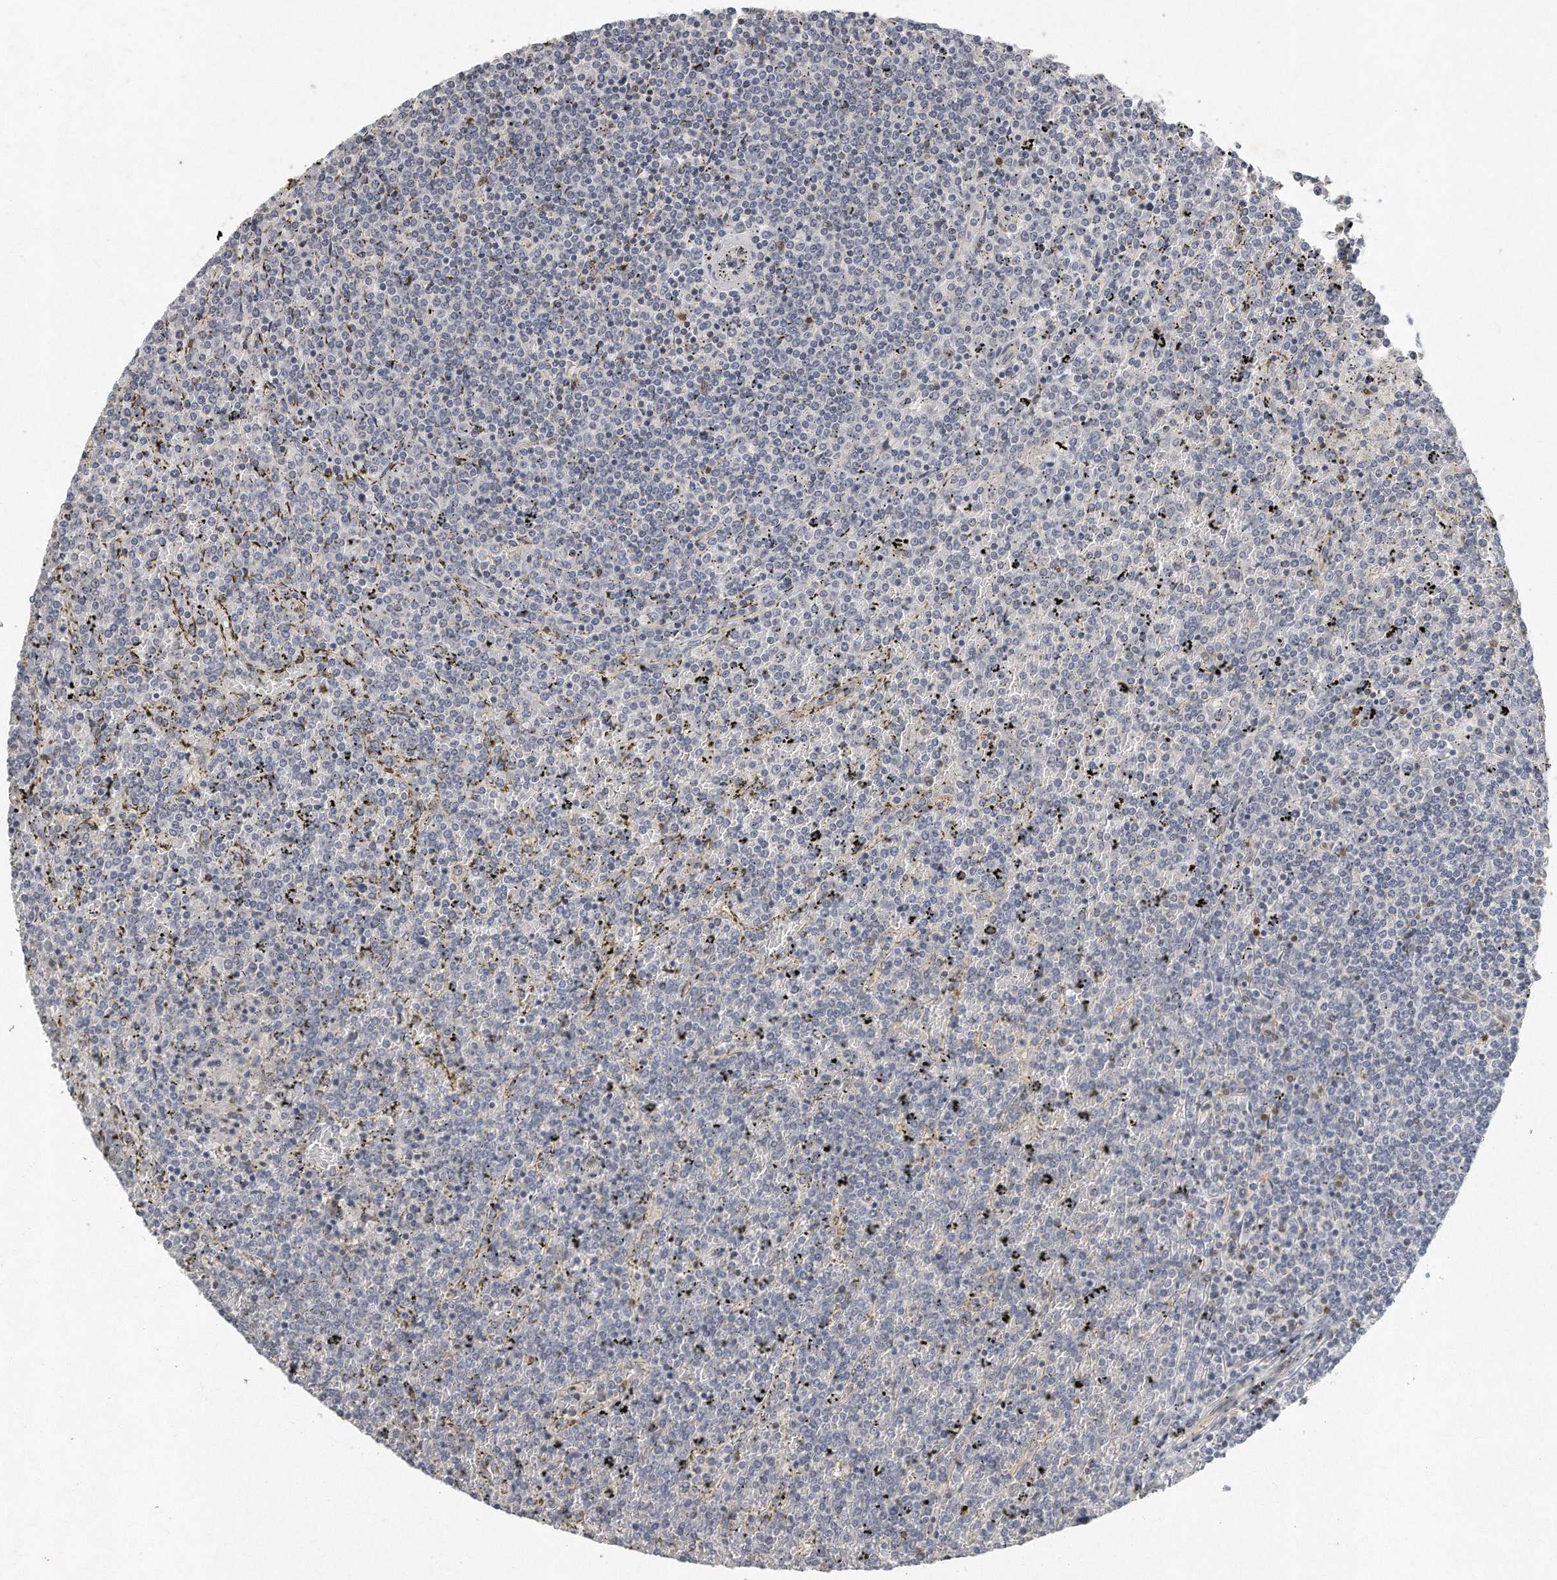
{"staining": {"intensity": "negative", "quantity": "none", "location": "none"}, "tissue": "lymphoma", "cell_type": "Tumor cells", "image_type": "cancer", "snomed": [{"axis": "morphology", "description": "Malignant lymphoma, non-Hodgkin's type, Low grade"}, {"axis": "topography", "description": "Spleen"}], "caption": "A high-resolution micrograph shows IHC staining of malignant lymphoma, non-Hodgkin's type (low-grade), which shows no significant positivity in tumor cells. (DAB (3,3'-diaminobenzidine) immunohistochemistry (IHC), high magnification).", "gene": "CAMK1", "patient": {"sex": "female", "age": 19}}